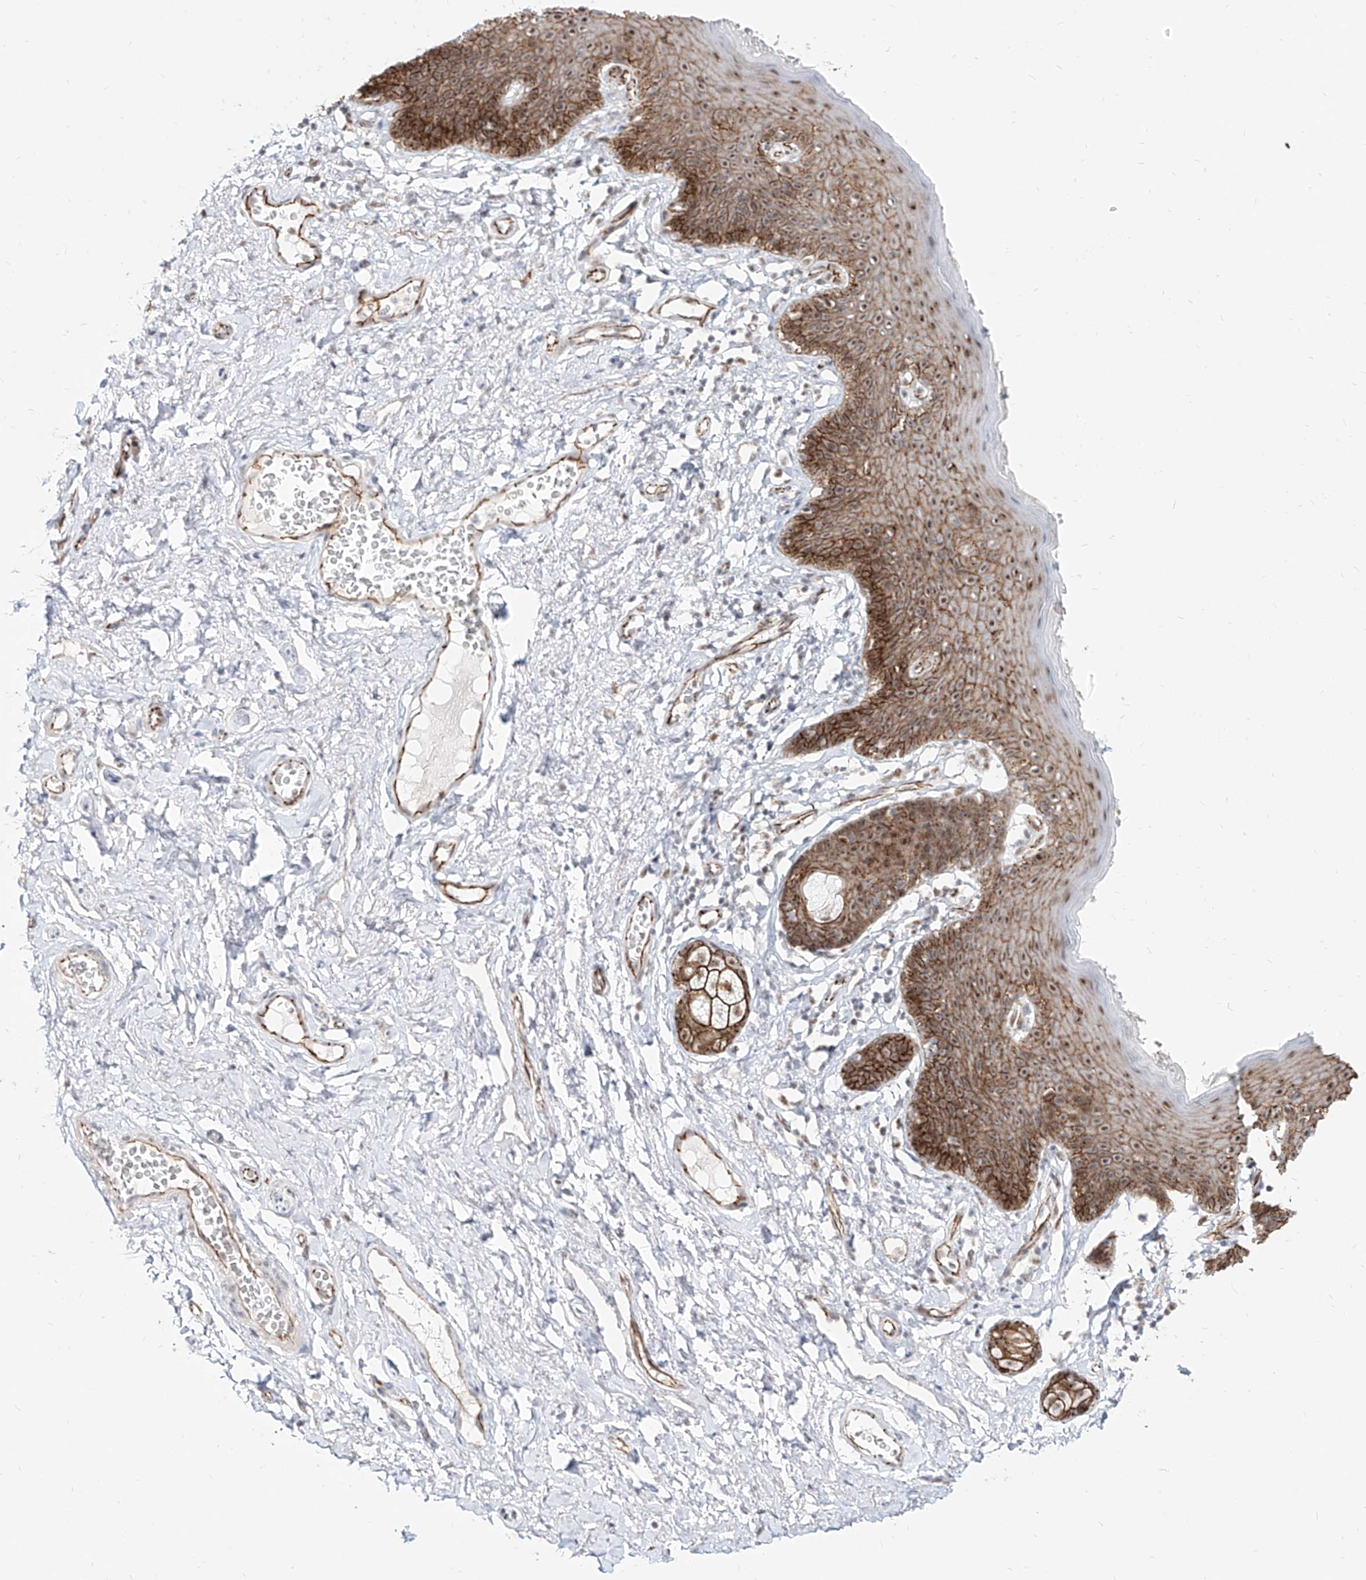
{"staining": {"intensity": "moderate", "quantity": "25%-75%", "location": "cytoplasmic/membranous,nuclear"}, "tissue": "skin", "cell_type": "Epidermal cells", "image_type": "normal", "snomed": [{"axis": "morphology", "description": "Normal tissue, NOS"}, {"axis": "topography", "description": "Vulva"}], "caption": "Immunohistochemistry (DAB) staining of normal skin reveals moderate cytoplasmic/membranous,nuclear protein expression in about 25%-75% of epidermal cells.", "gene": "ZNF710", "patient": {"sex": "female", "age": 66}}